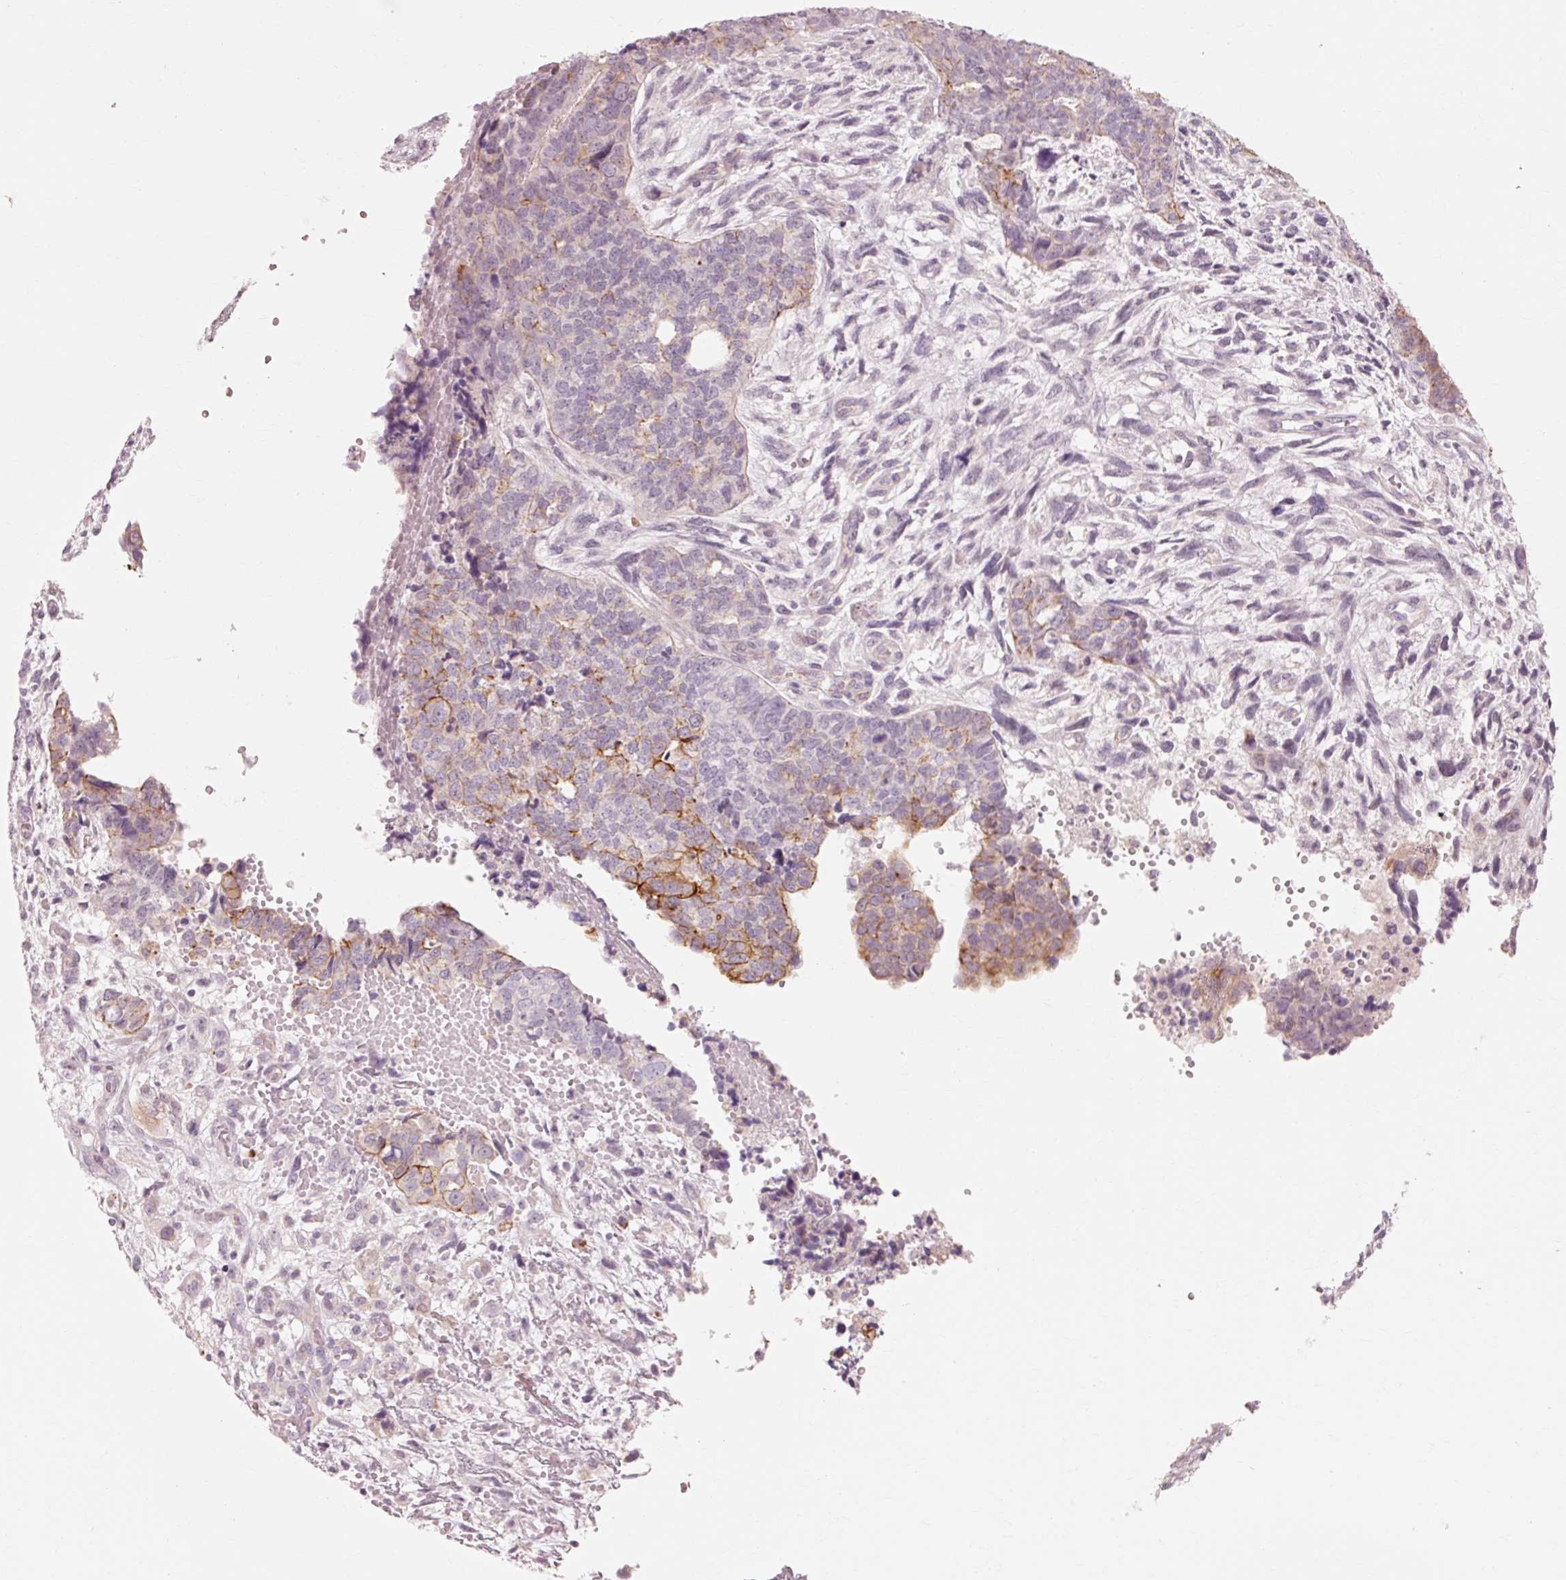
{"staining": {"intensity": "moderate", "quantity": "<25%", "location": "cytoplasmic/membranous"}, "tissue": "cervical cancer", "cell_type": "Tumor cells", "image_type": "cancer", "snomed": [{"axis": "morphology", "description": "Squamous cell carcinoma, NOS"}, {"axis": "topography", "description": "Cervix"}], "caption": "High-power microscopy captured an immunohistochemistry (IHC) micrograph of cervical cancer, revealing moderate cytoplasmic/membranous positivity in about <25% of tumor cells.", "gene": "TRIM73", "patient": {"sex": "female", "age": 63}}